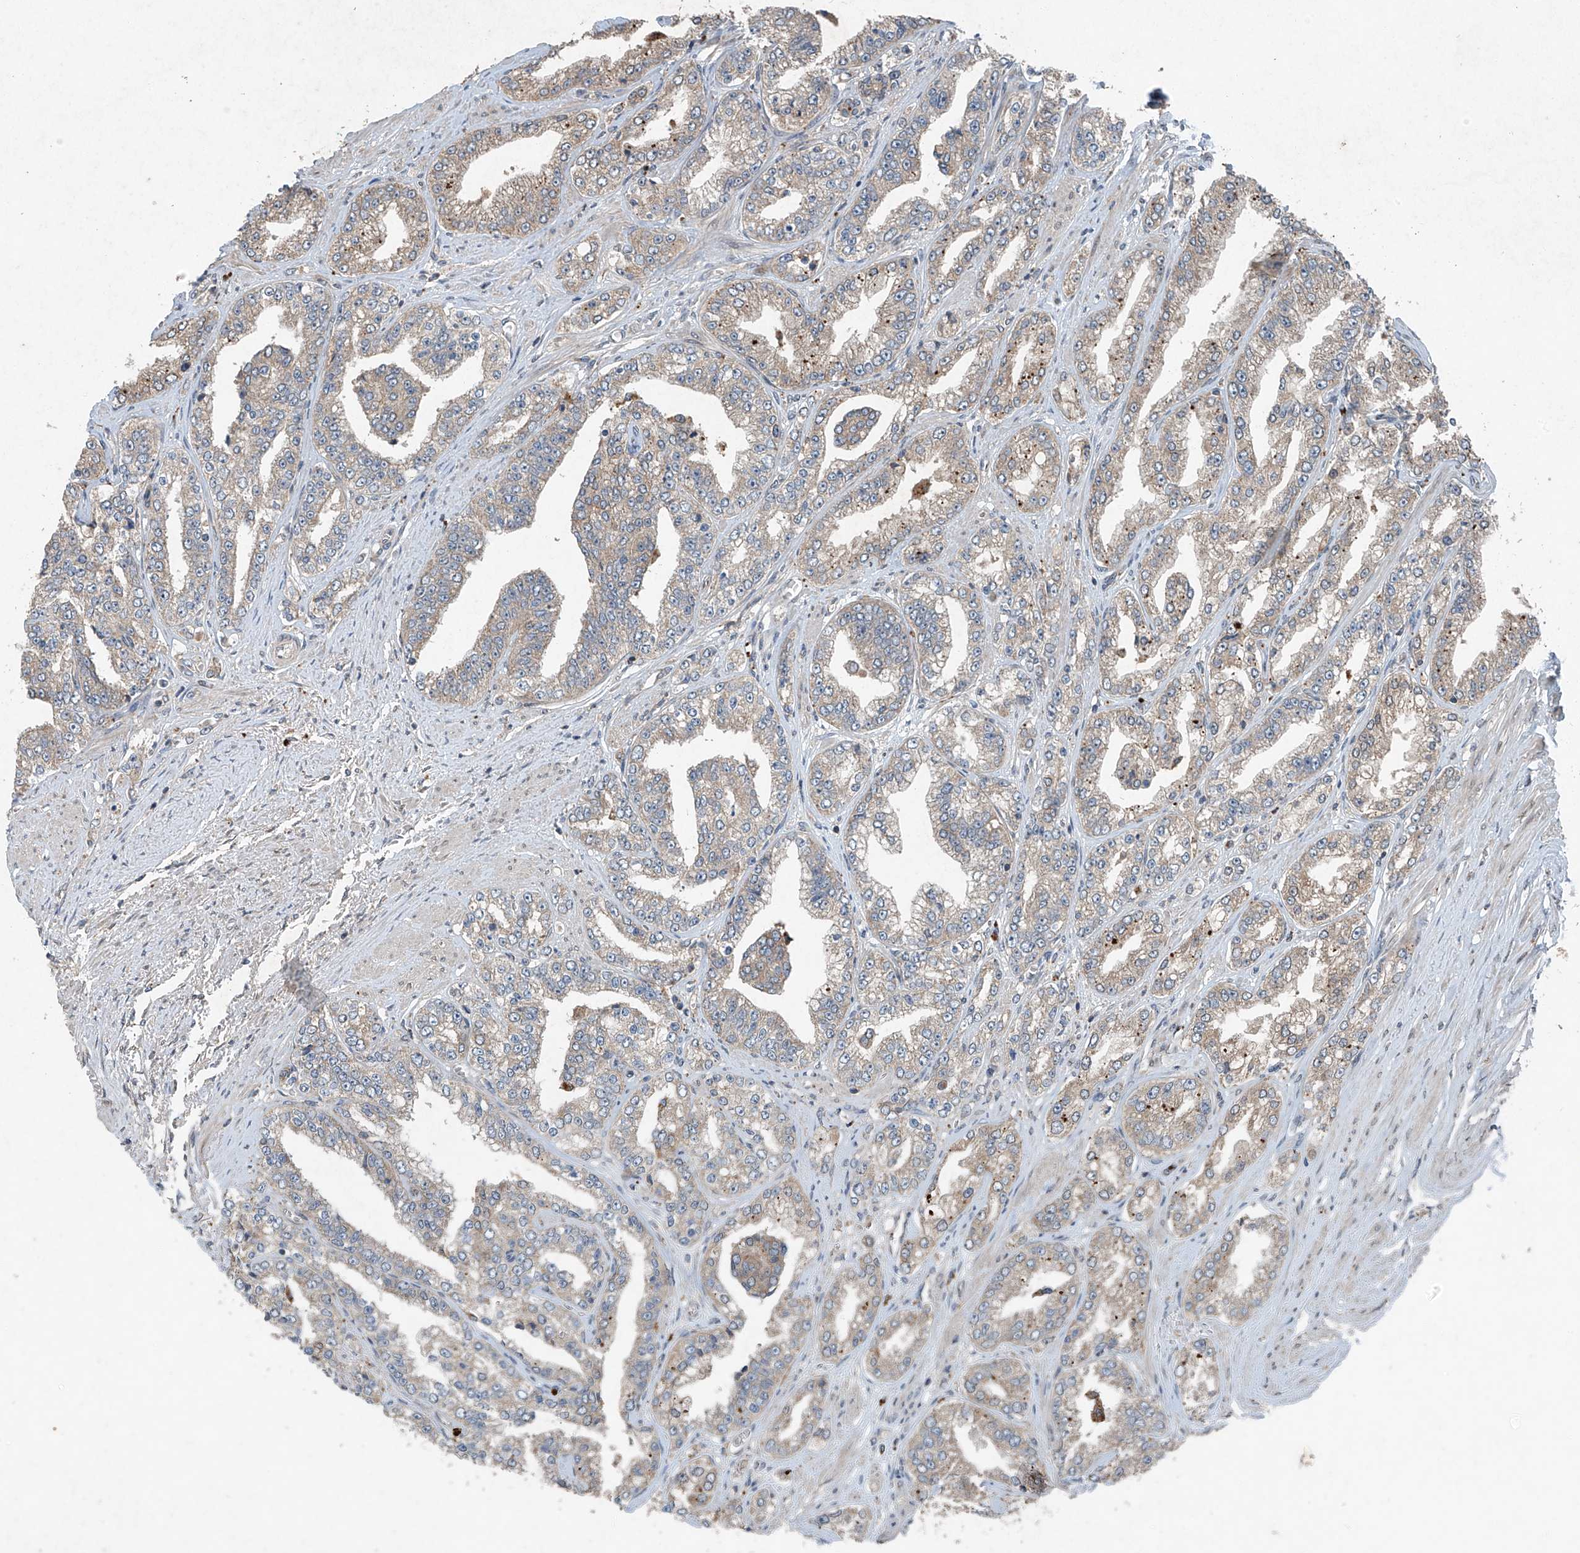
{"staining": {"intensity": "weak", "quantity": ">75%", "location": "cytoplasmic/membranous"}, "tissue": "prostate cancer", "cell_type": "Tumor cells", "image_type": "cancer", "snomed": [{"axis": "morphology", "description": "Adenocarcinoma, High grade"}, {"axis": "topography", "description": "Prostate"}], "caption": "About >75% of tumor cells in human prostate cancer (adenocarcinoma (high-grade)) exhibit weak cytoplasmic/membranous protein positivity as visualized by brown immunohistochemical staining.", "gene": "FOXRED2", "patient": {"sex": "male", "age": 71}}